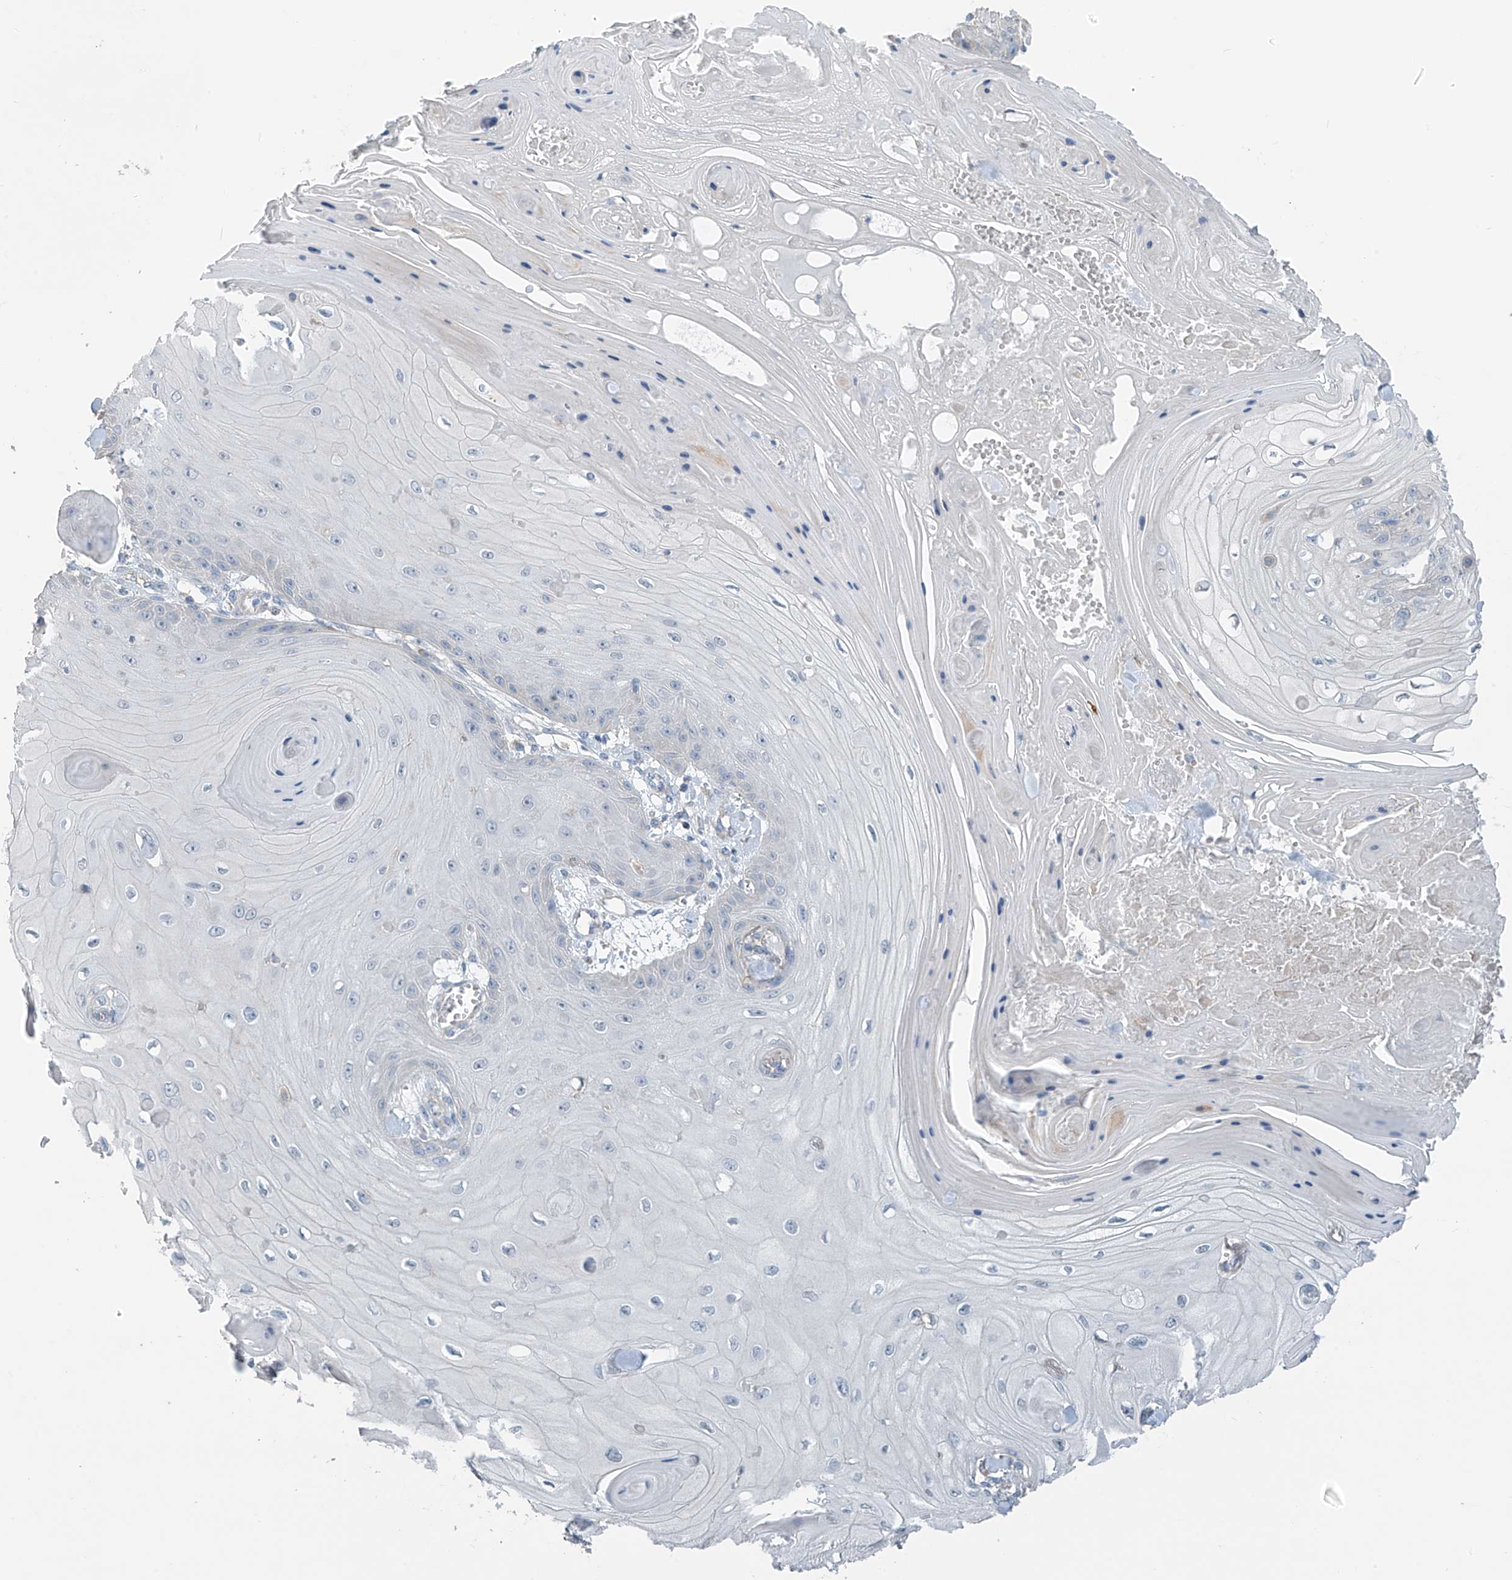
{"staining": {"intensity": "negative", "quantity": "none", "location": "none"}, "tissue": "skin cancer", "cell_type": "Tumor cells", "image_type": "cancer", "snomed": [{"axis": "morphology", "description": "Squamous cell carcinoma, NOS"}, {"axis": "topography", "description": "Skin"}], "caption": "This is an IHC histopathology image of human skin cancer. There is no expression in tumor cells.", "gene": "SYN3", "patient": {"sex": "male", "age": 74}}